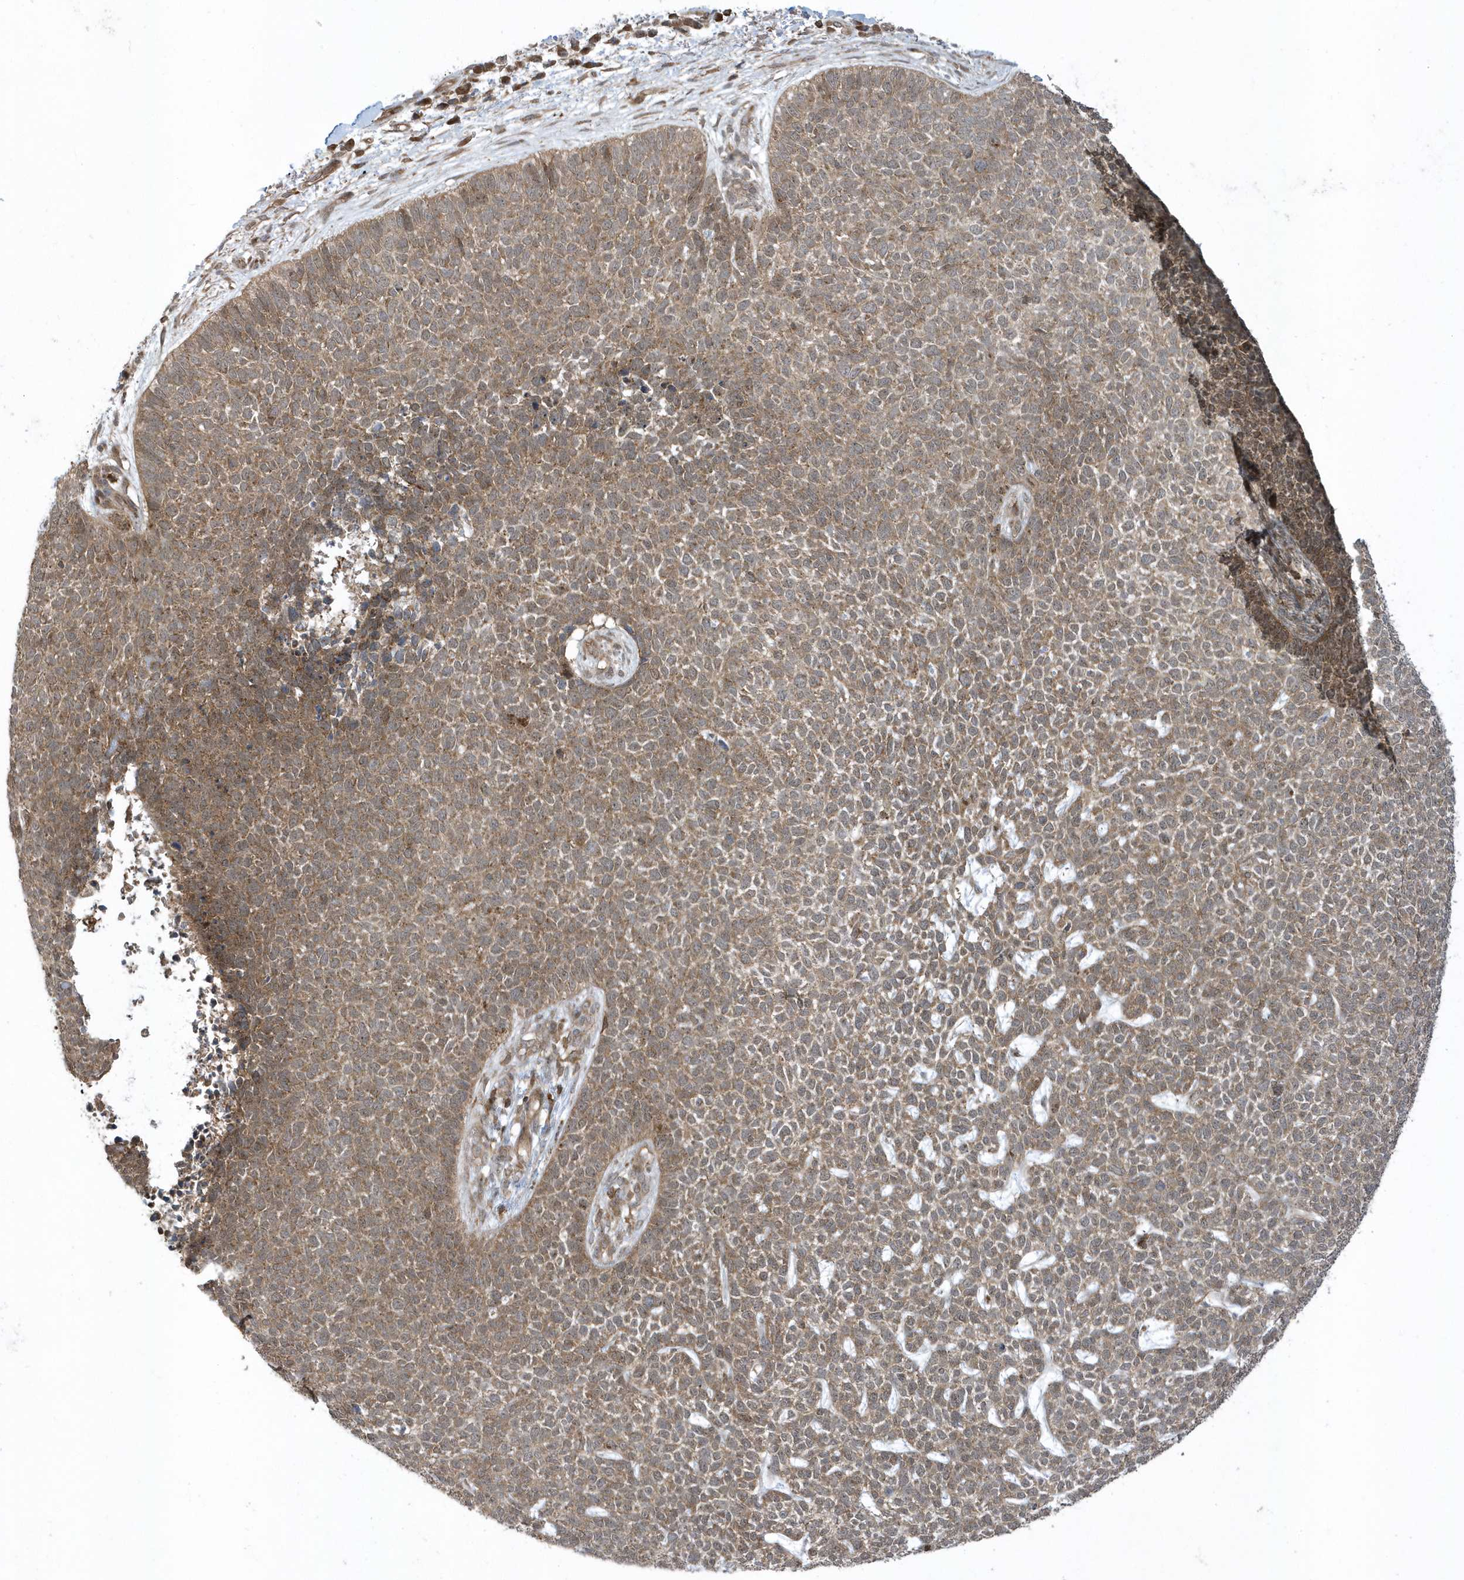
{"staining": {"intensity": "moderate", "quantity": ">75%", "location": "cytoplasmic/membranous"}, "tissue": "skin cancer", "cell_type": "Tumor cells", "image_type": "cancer", "snomed": [{"axis": "morphology", "description": "Basal cell carcinoma"}, {"axis": "topography", "description": "Skin"}], "caption": "Basal cell carcinoma (skin) was stained to show a protein in brown. There is medium levels of moderate cytoplasmic/membranous positivity in approximately >75% of tumor cells.", "gene": "STAMBP", "patient": {"sex": "female", "age": 84}}